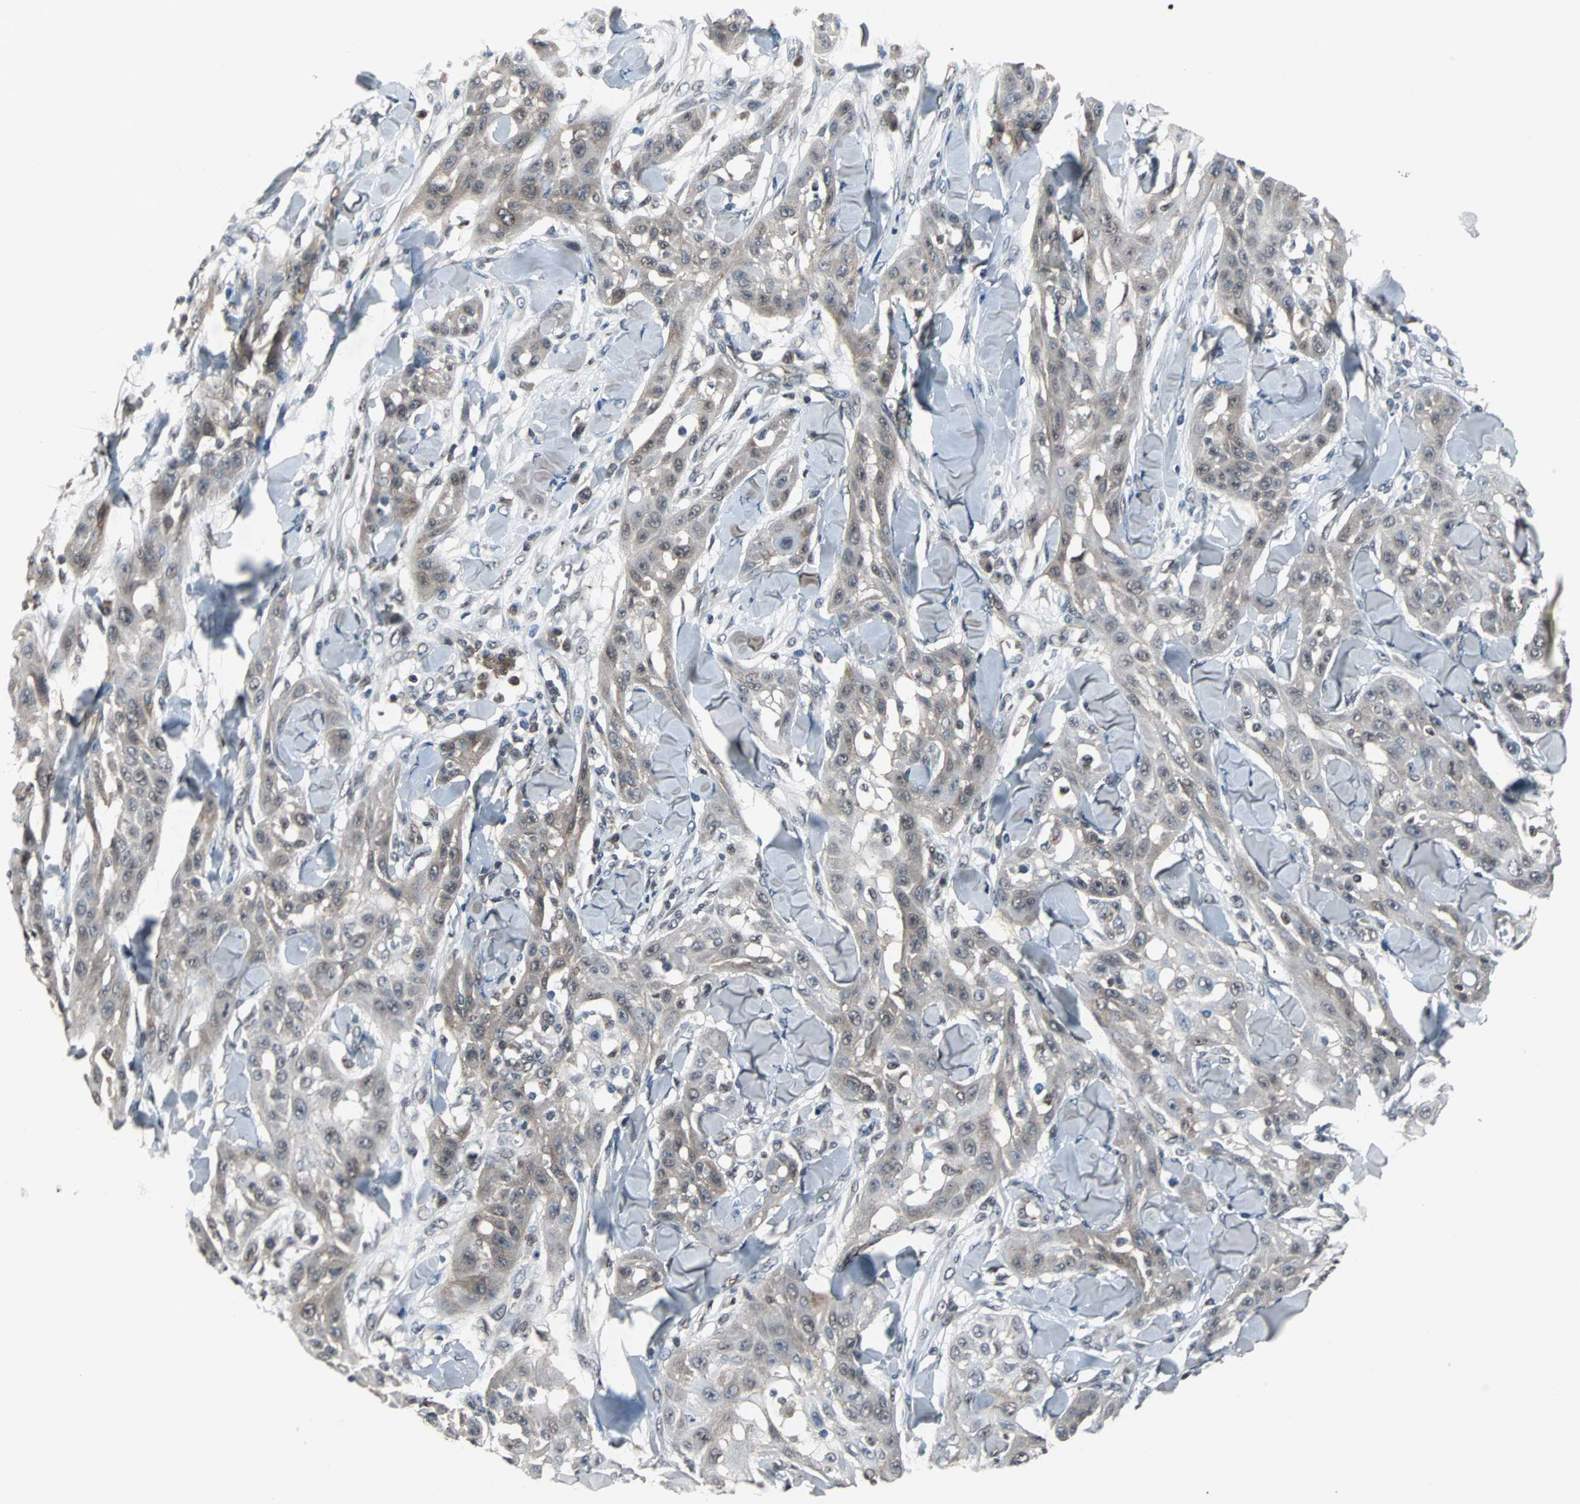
{"staining": {"intensity": "weak", "quantity": ">75%", "location": "cytoplasmic/membranous"}, "tissue": "skin cancer", "cell_type": "Tumor cells", "image_type": "cancer", "snomed": [{"axis": "morphology", "description": "Squamous cell carcinoma, NOS"}, {"axis": "topography", "description": "Skin"}], "caption": "Skin squamous cell carcinoma stained for a protein shows weak cytoplasmic/membranous positivity in tumor cells.", "gene": "LSR", "patient": {"sex": "male", "age": 24}}